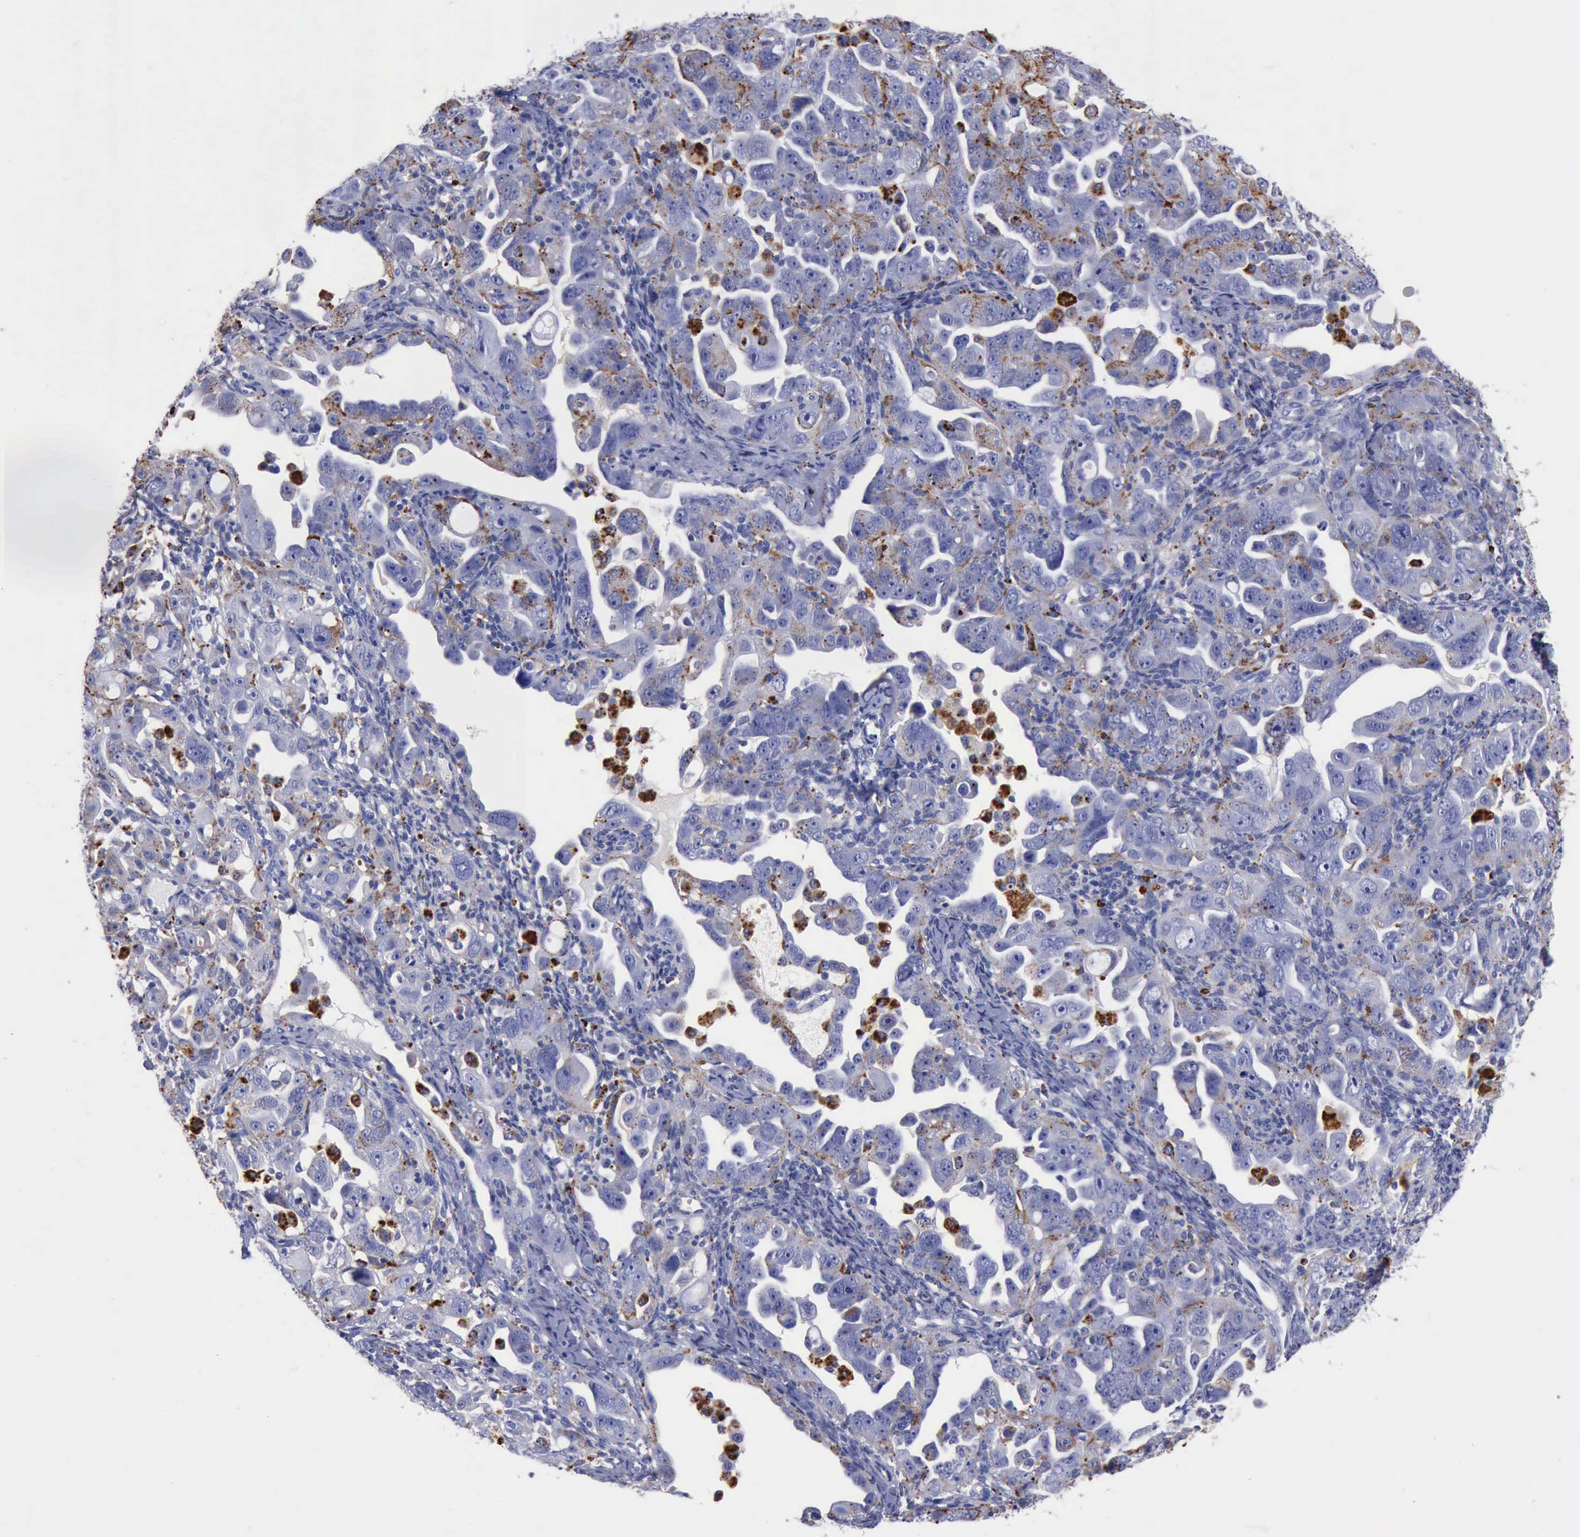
{"staining": {"intensity": "moderate", "quantity": ">75%", "location": "cytoplasmic/membranous"}, "tissue": "ovarian cancer", "cell_type": "Tumor cells", "image_type": "cancer", "snomed": [{"axis": "morphology", "description": "Cystadenocarcinoma, serous, NOS"}, {"axis": "topography", "description": "Ovary"}], "caption": "Protein staining shows moderate cytoplasmic/membranous positivity in approximately >75% of tumor cells in ovarian serous cystadenocarcinoma. Using DAB (brown) and hematoxylin (blue) stains, captured at high magnification using brightfield microscopy.", "gene": "CTSD", "patient": {"sex": "female", "age": 66}}